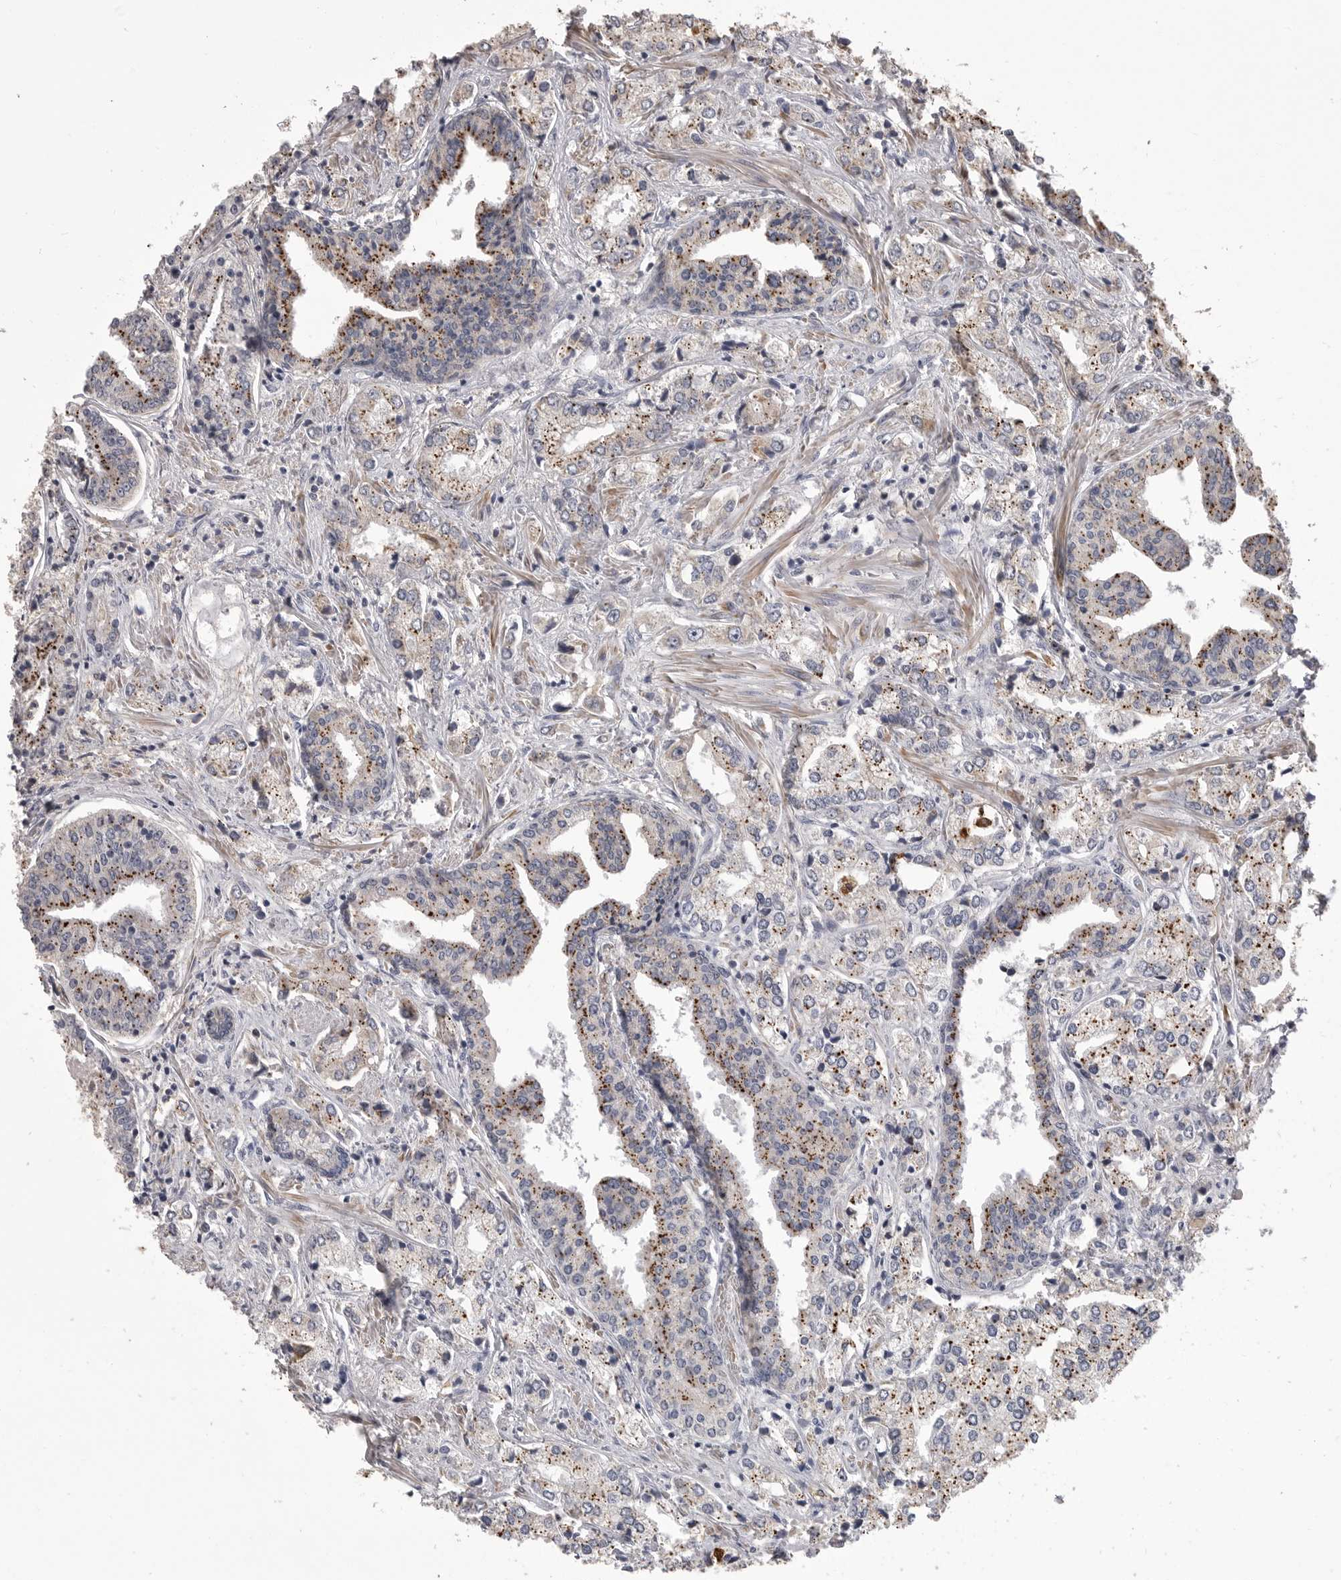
{"staining": {"intensity": "moderate", "quantity": ">75%", "location": "cytoplasmic/membranous"}, "tissue": "prostate cancer", "cell_type": "Tumor cells", "image_type": "cancer", "snomed": [{"axis": "morphology", "description": "Adenocarcinoma, High grade"}, {"axis": "topography", "description": "Prostate"}], "caption": "High-power microscopy captured an immunohistochemistry (IHC) histopathology image of adenocarcinoma (high-grade) (prostate), revealing moderate cytoplasmic/membranous expression in approximately >75% of tumor cells.", "gene": "CMTM6", "patient": {"sex": "male", "age": 66}}